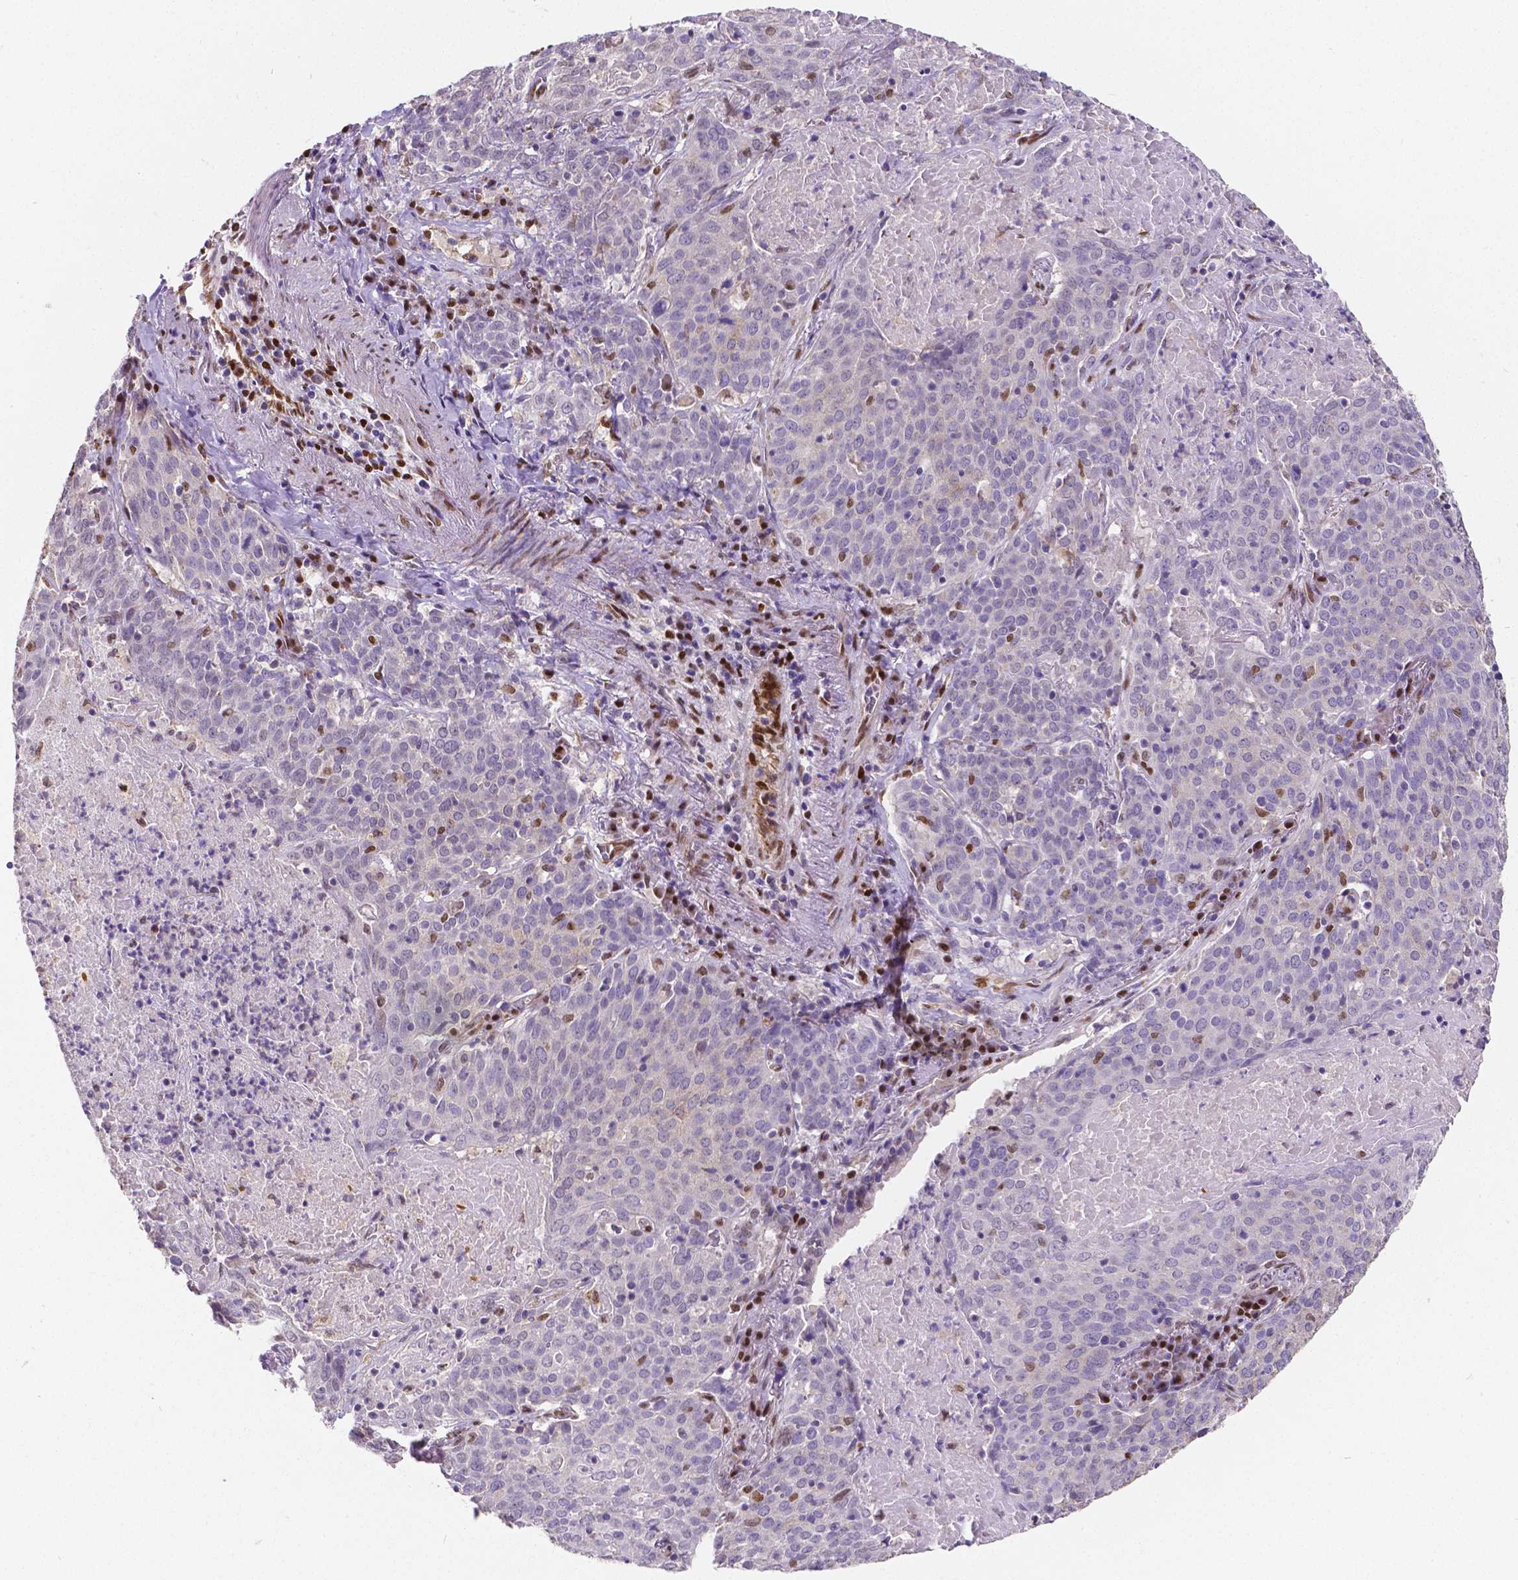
{"staining": {"intensity": "negative", "quantity": "none", "location": "none"}, "tissue": "lung cancer", "cell_type": "Tumor cells", "image_type": "cancer", "snomed": [{"axis": "morphology", "description": "Squamous cell carcinoma, NOS"}, {"axis": "topography", "description": "Lung"}], "caption": "This is a photomicrograph of immunohistochemistry (IHC) staining of lung squamous cell carcinoma, which shows no positivity in tumor cells.", "gene": "MEF2C", "patient": {"sex": "male", "age": 82}}